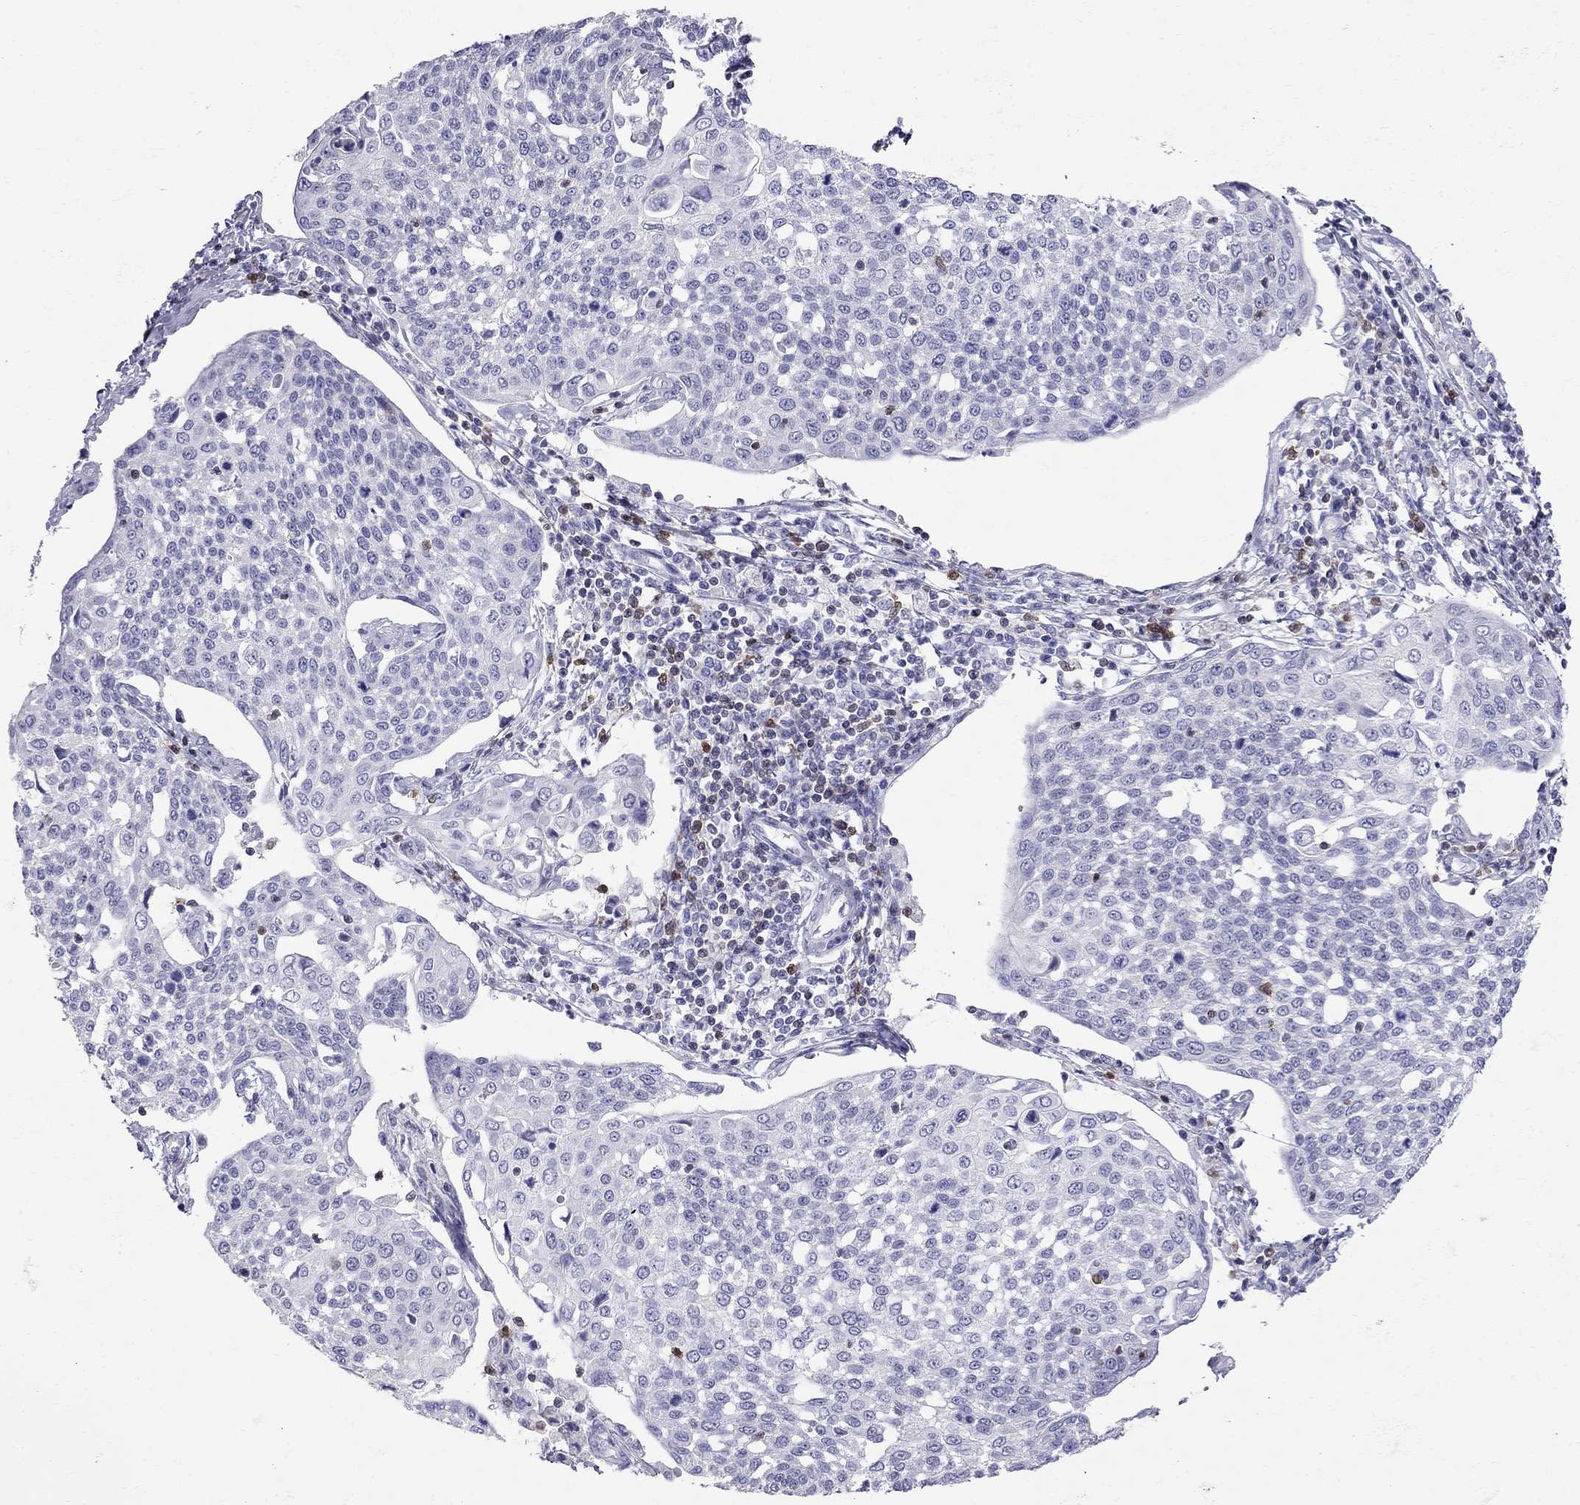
{"staining": {"intensity": "negative", "quantity": "none", "location": "none"}, "tissue": "cervical cancer", "cell_type": "Tumor cells", "image_type": "cancer", "snomed": [{"axis": "morphology", "description": "Squamous cell carcinoma, NOS"}, {"axis": "topography", "description": "Cervix"}], "caption": "Immunohistochemistry (IHC) photomicrograph of cervical cancer (squamous cell carcinoma) stained for a protein (brown), which shows no expression in tumor cells.", "gene": "SH2D2A", "patient": {"sex": "female", "age": 34}}